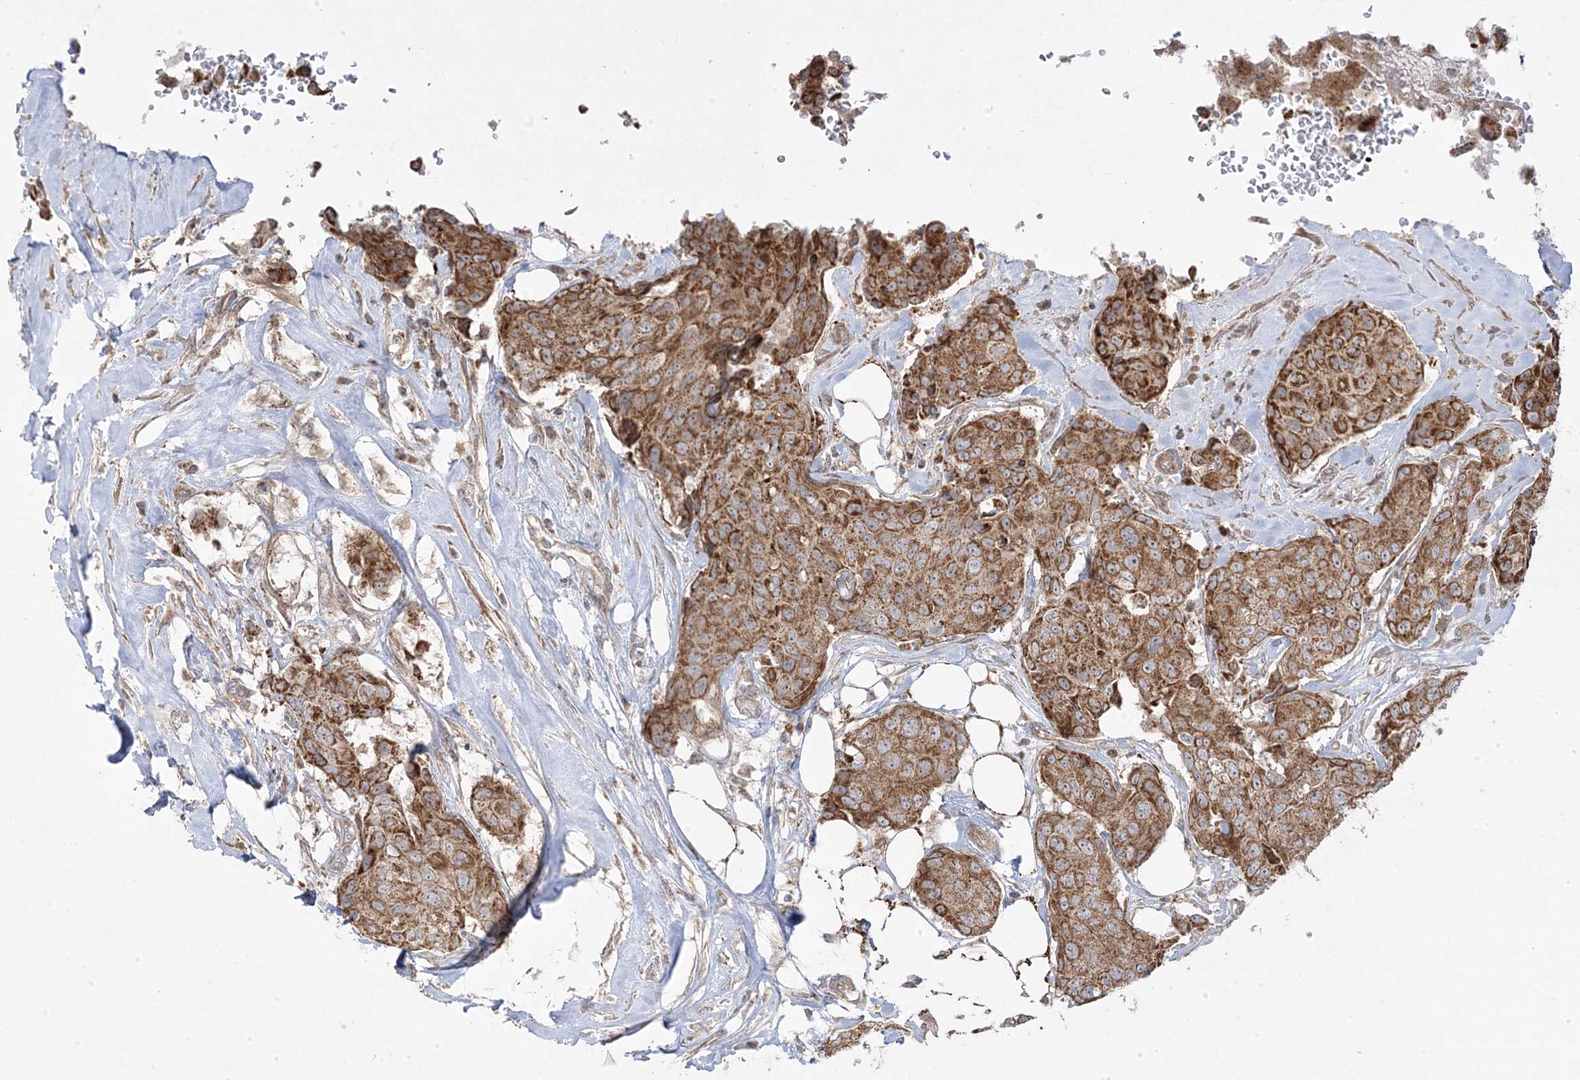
{"staining": {"intensity": "strong", "quantity": ">75%", "location": "cytoplasmic/membranous"}, "tissue": "breast cancer", "cell_type": "Tumor cells", "image_type": "cancer", "snomed": [{"axis": "morphology", "description": "Duct carcinoma"}, {"axis": "topography", "description": "Breast"}], "caption": "DAB (3,3'-diaminobenzidine) immunohistochemical staining of infiltrating ductal carcinoma (breast) shows strong cytoplasmic/membranous protein staining in about >75% of tumor cells.", "gene": "CLUAP1", "patient": {"sex": "female", "age": 80}}